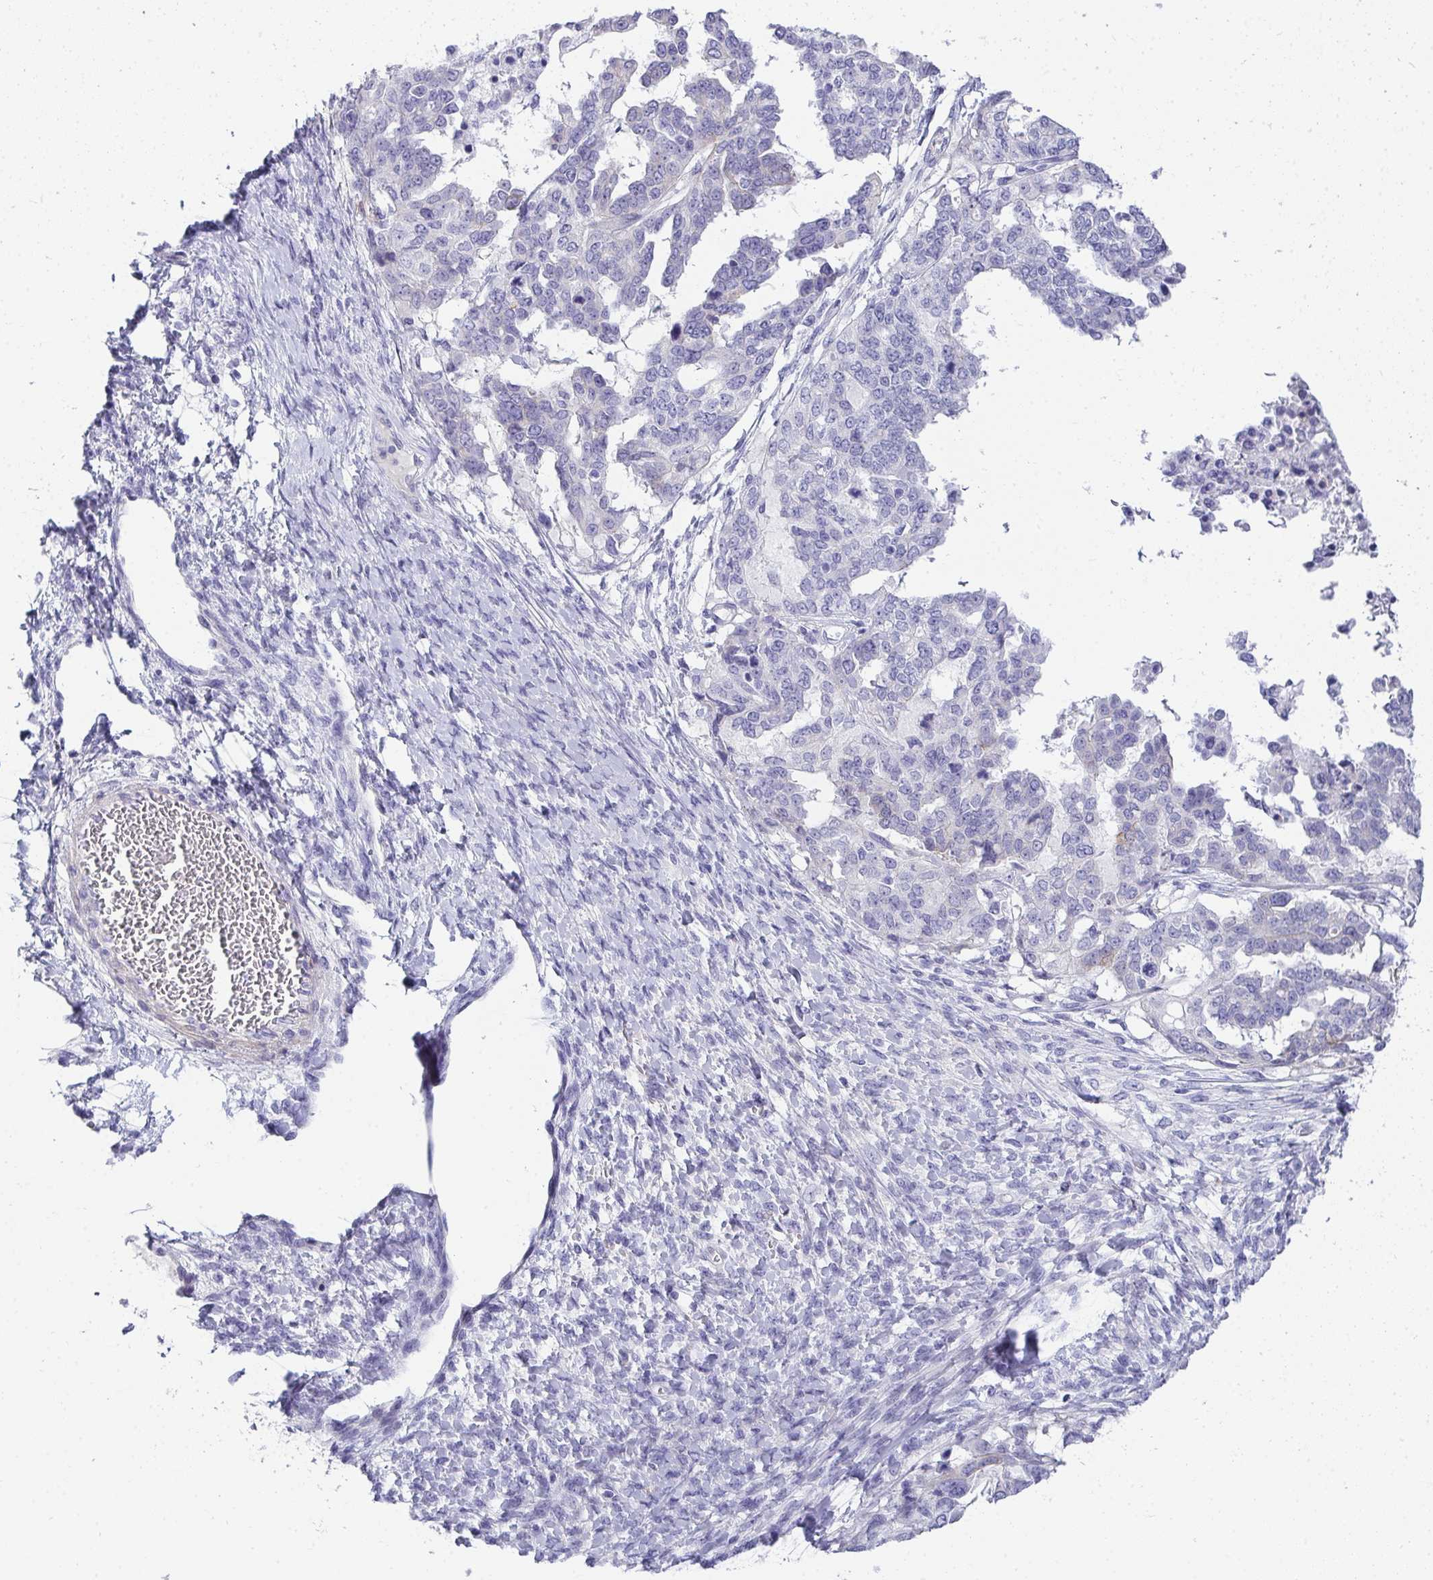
{"staining": {"intensity": "weak", "quantity": "<25%", "location": "cytoplasmic/membranous"}, "tissue": "ovarian cancer", "cell_type": "Tumor cells", "image_type": "cancer", "snomed": [{"axis": "morphology", "description": "Cystadenocarcinoma, serous, NOS"}, {"axis": "topography", "description": "Ovary"}], "caption": "High power microscopy image of an immunohistochemistry photomicrograph of serous cystadenocarcinoma (ovarian), revealing no significant expression in tumor cells.", "gene": "AK5", "patient": {"sex": "female", "age": 53}}